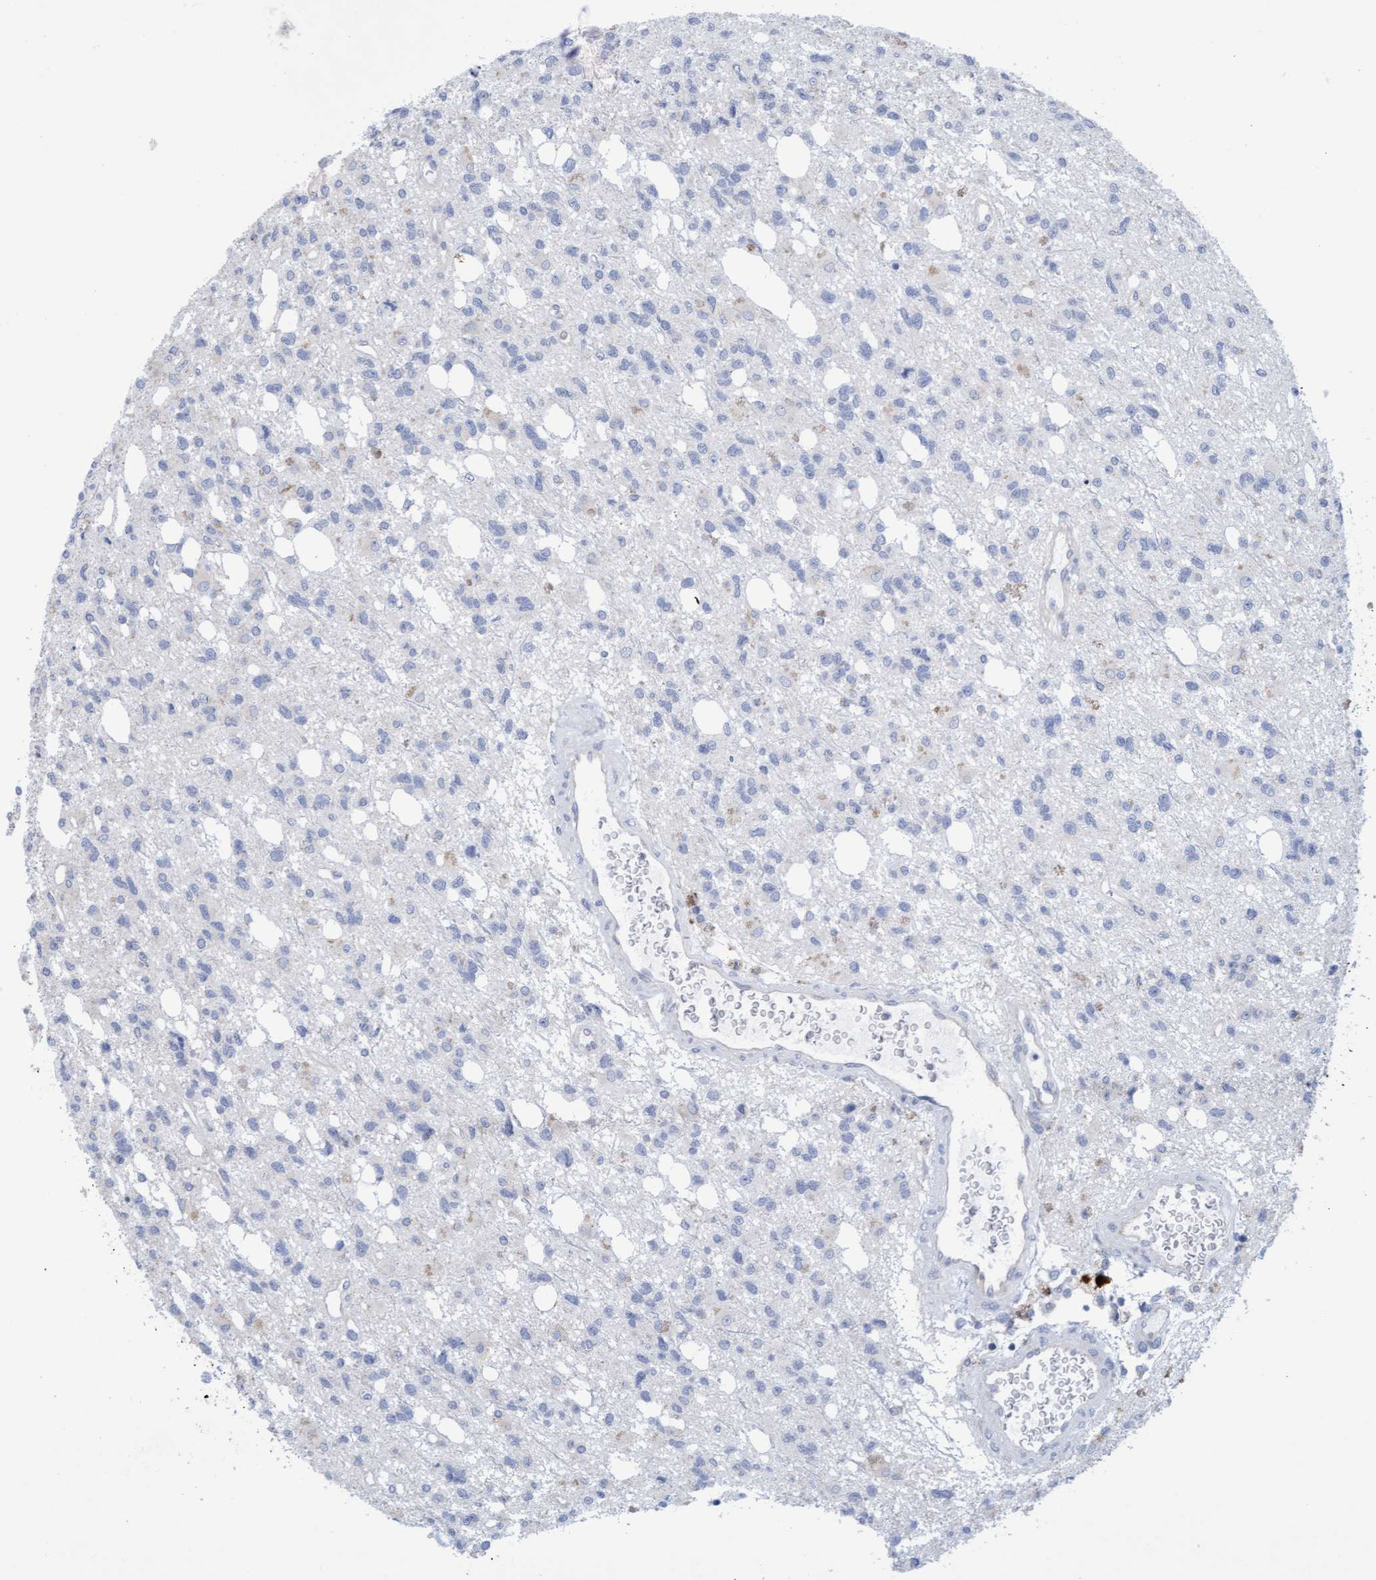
{"staining": {"intensity": "negative", "quantity": "none", "location": "none"}, "tissue": "glioma", "cell_type": "Tumor cells", "image_type": "cancer", "snomed": [{"axis": "morphology", "description": "Glioma, malignant, High grade"}, {"axis": "topography", "description": "Brain"}], "caption": "This is an immunohistochemistry histopathology image of high-grade glioma (malignant). There is no positivity in tumor cells.", "gene": "SLC28A3", "patient": {"sex": "female", "age": 62}}